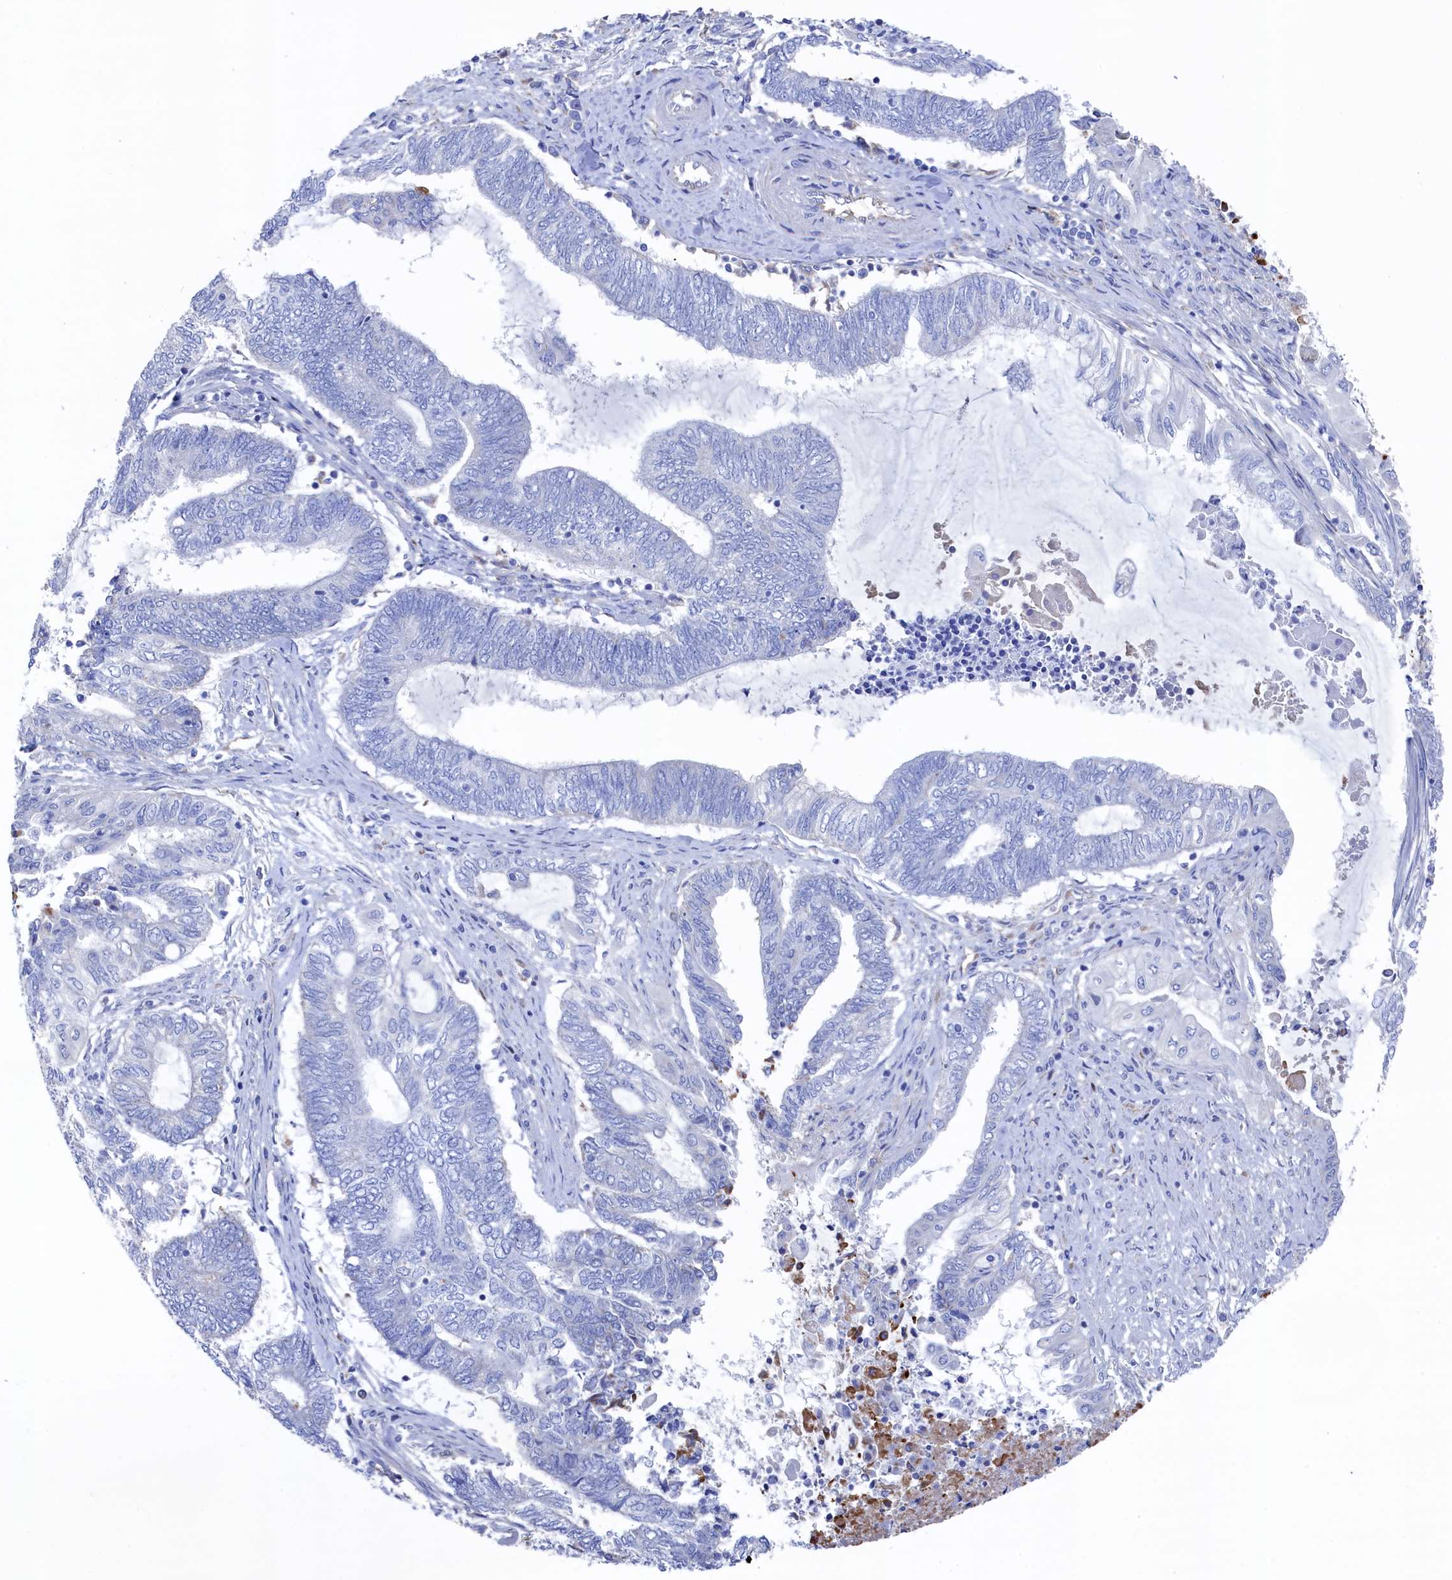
{"staining": {"intensity": "negative", "quantity": "none", "location": "none"}, "tissue": "endometrial cancer", "cell_type": "Tumor cells", "image_type": "cancer", "snomed": [{"axis": "morphology", "description": "Adenocarcinoma, NOS"}, {"axis": "topography", "description": "Uterus"}, {"axis": "topography", "description": "Endometrium"}], "caption": "The image exhibits no significant staining in tumor cells of endometrial cancer.", "gene": "C12orf73", "patient": {"sex": "female", "age": 70}}